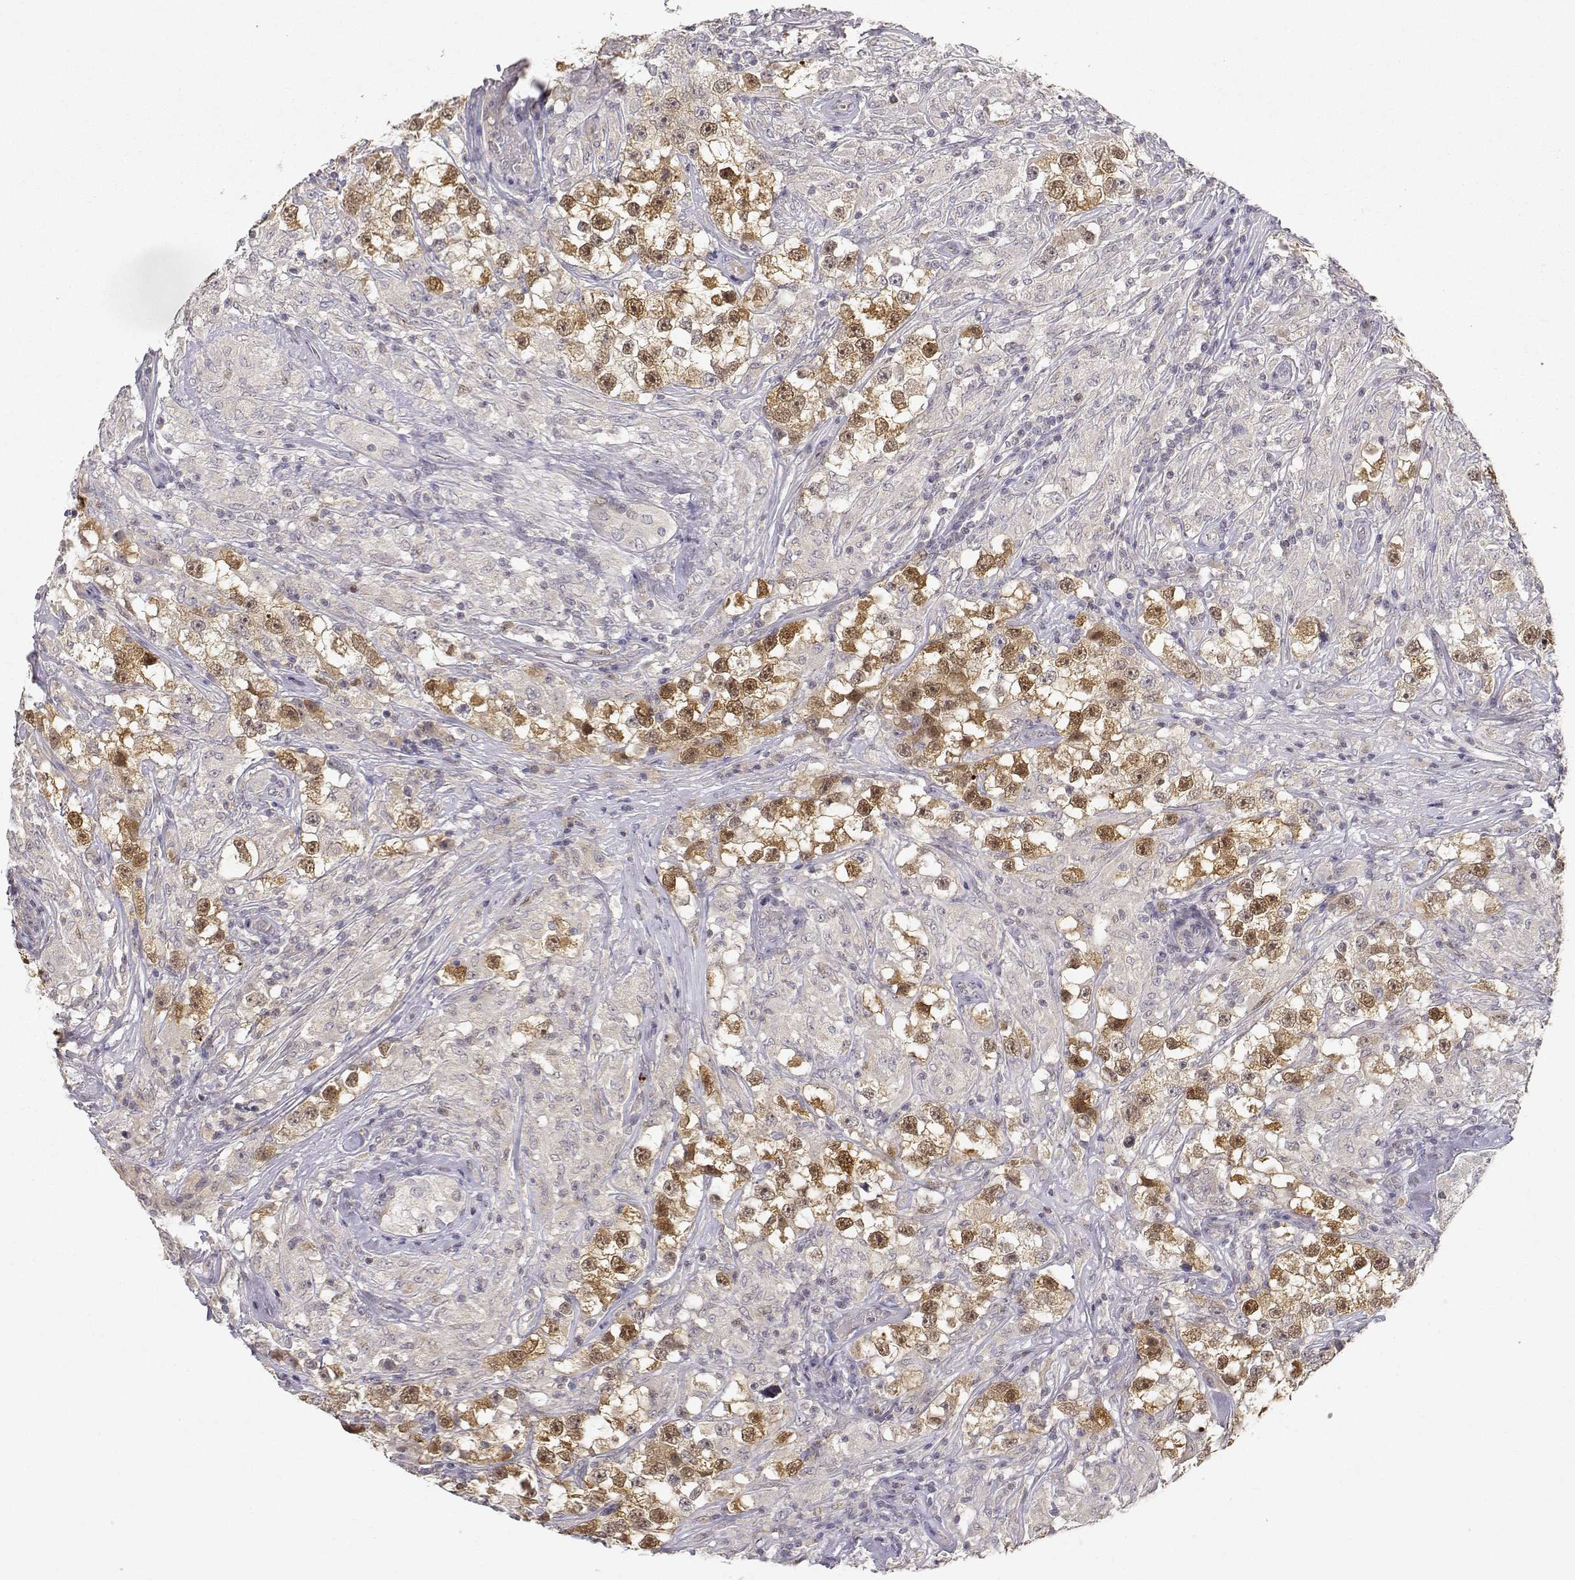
{"staining": {"intensity": "strong", "quantity": ">75%", "location": "cytoplasmic/membranous,nuclear"}, "tissue": "testis cancer", "cell_type": "Tumor cells", "image_type": "cancer", "snomed": [{"axis": "morphology", "description": "Seminoma, NOS"}, {"axis": "topography", "description": "Testis"}], "caption": "Protein expression by immunohistochemistry (IHC) exhibits strong cytoplasmic/membranous and nuclear staining in about >75% of tumor cells in testis seminoma.", "gene": "RAD51", "patient": {"sex": "male", "age": 46}}